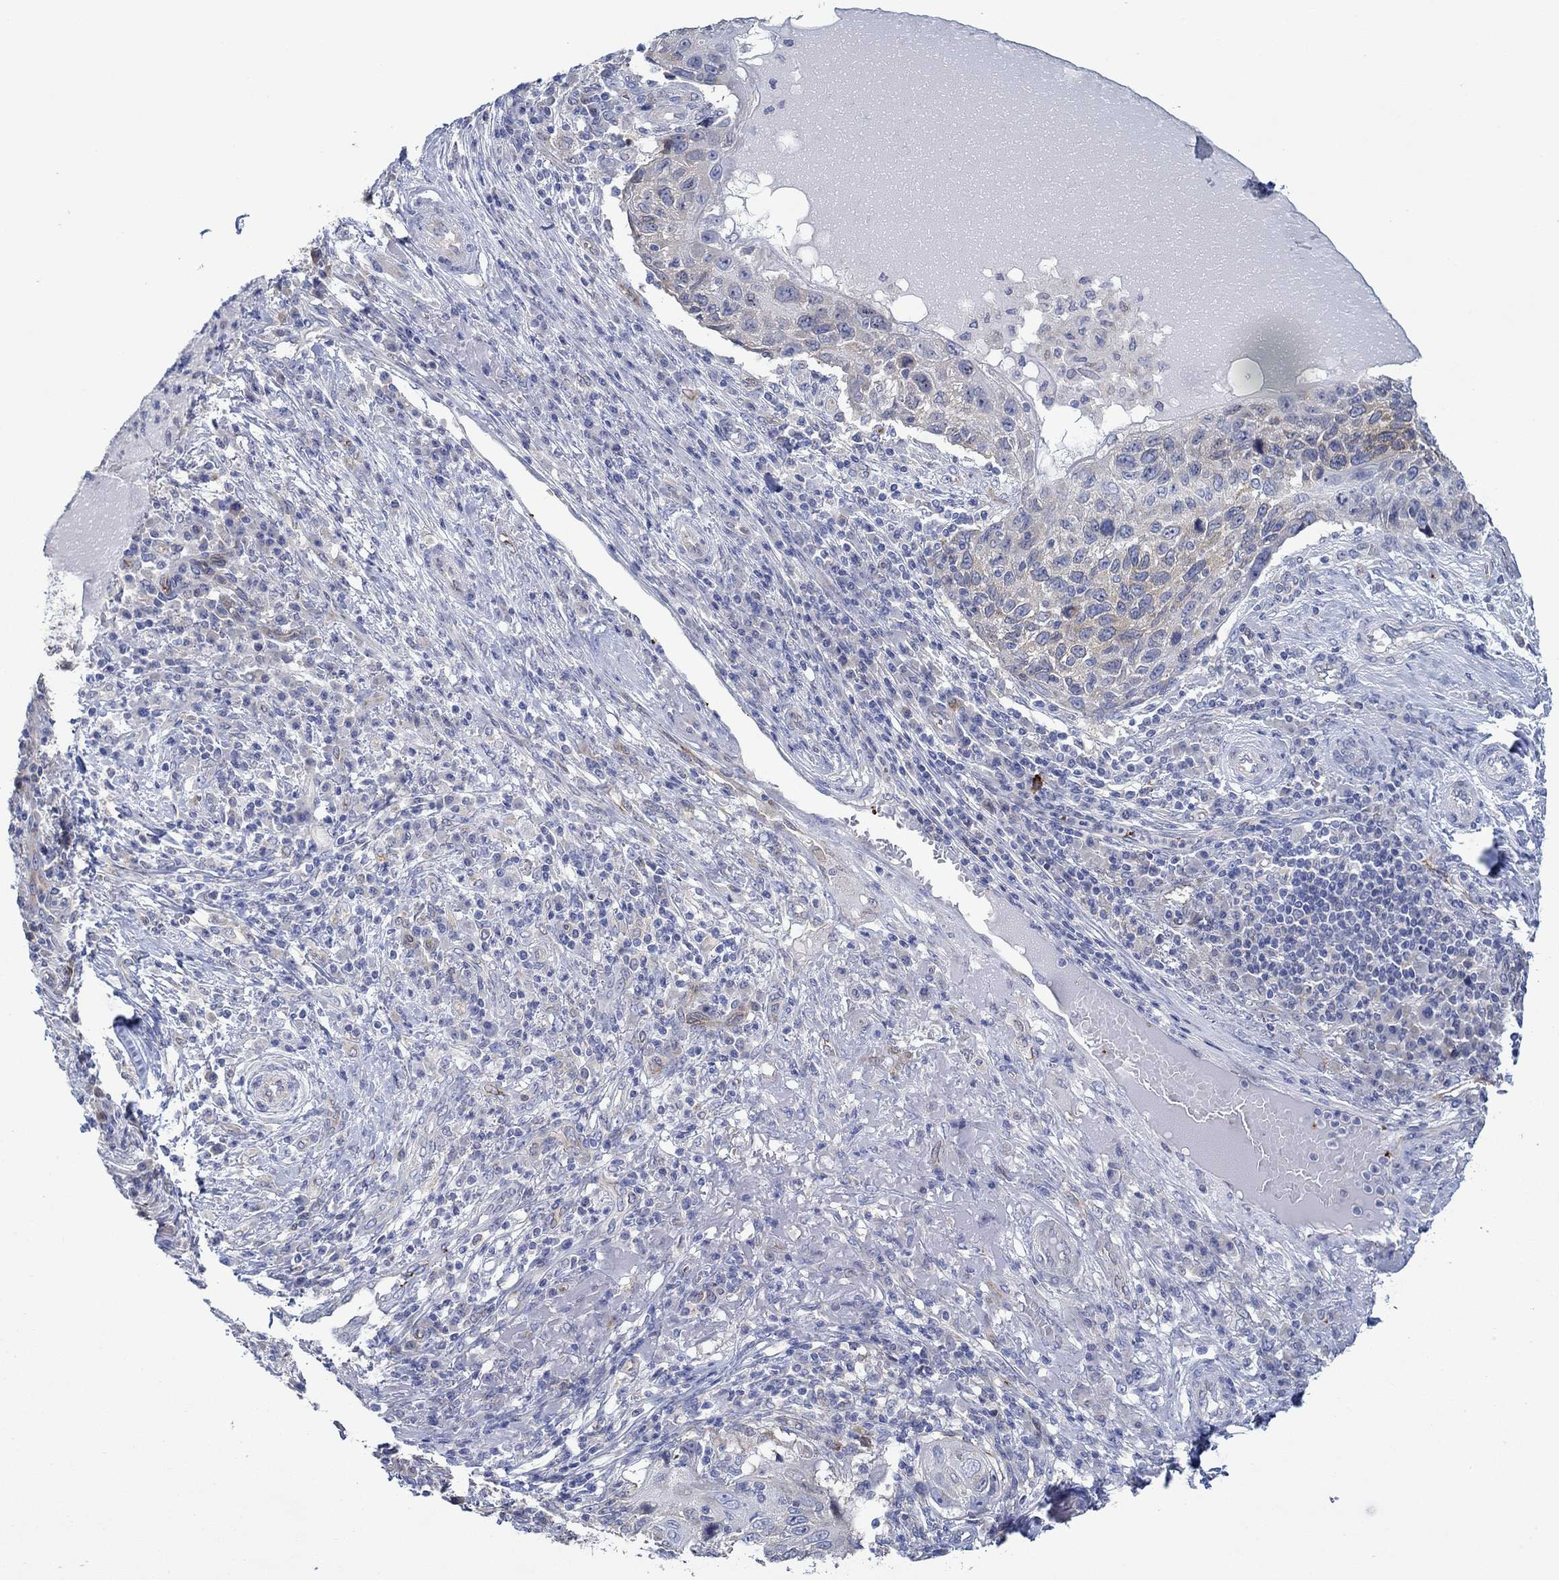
{"staining": {"intensity": "negative", "quantity": "none", "location": "none"}, "tissue": "skin cancer", "cell_type": "Tumor cells", "image_type": "cancer", "snomed": [{"axis": "morphology", "description": "Squamous cell carcinoma, NOS"}, {"axis": "topography", "description": "Skin"}], "caption": "Immunohistochemistry of skin cancer (squamous cell carcinoma) shows no staining in tumor cells. Brightfield microscopy of IHC stained with DAB (brown) and hematoxylin (blue), captured at high magnification.", "gene": "SLC27A3", "patient": {"sex": "male", "age": 92}}